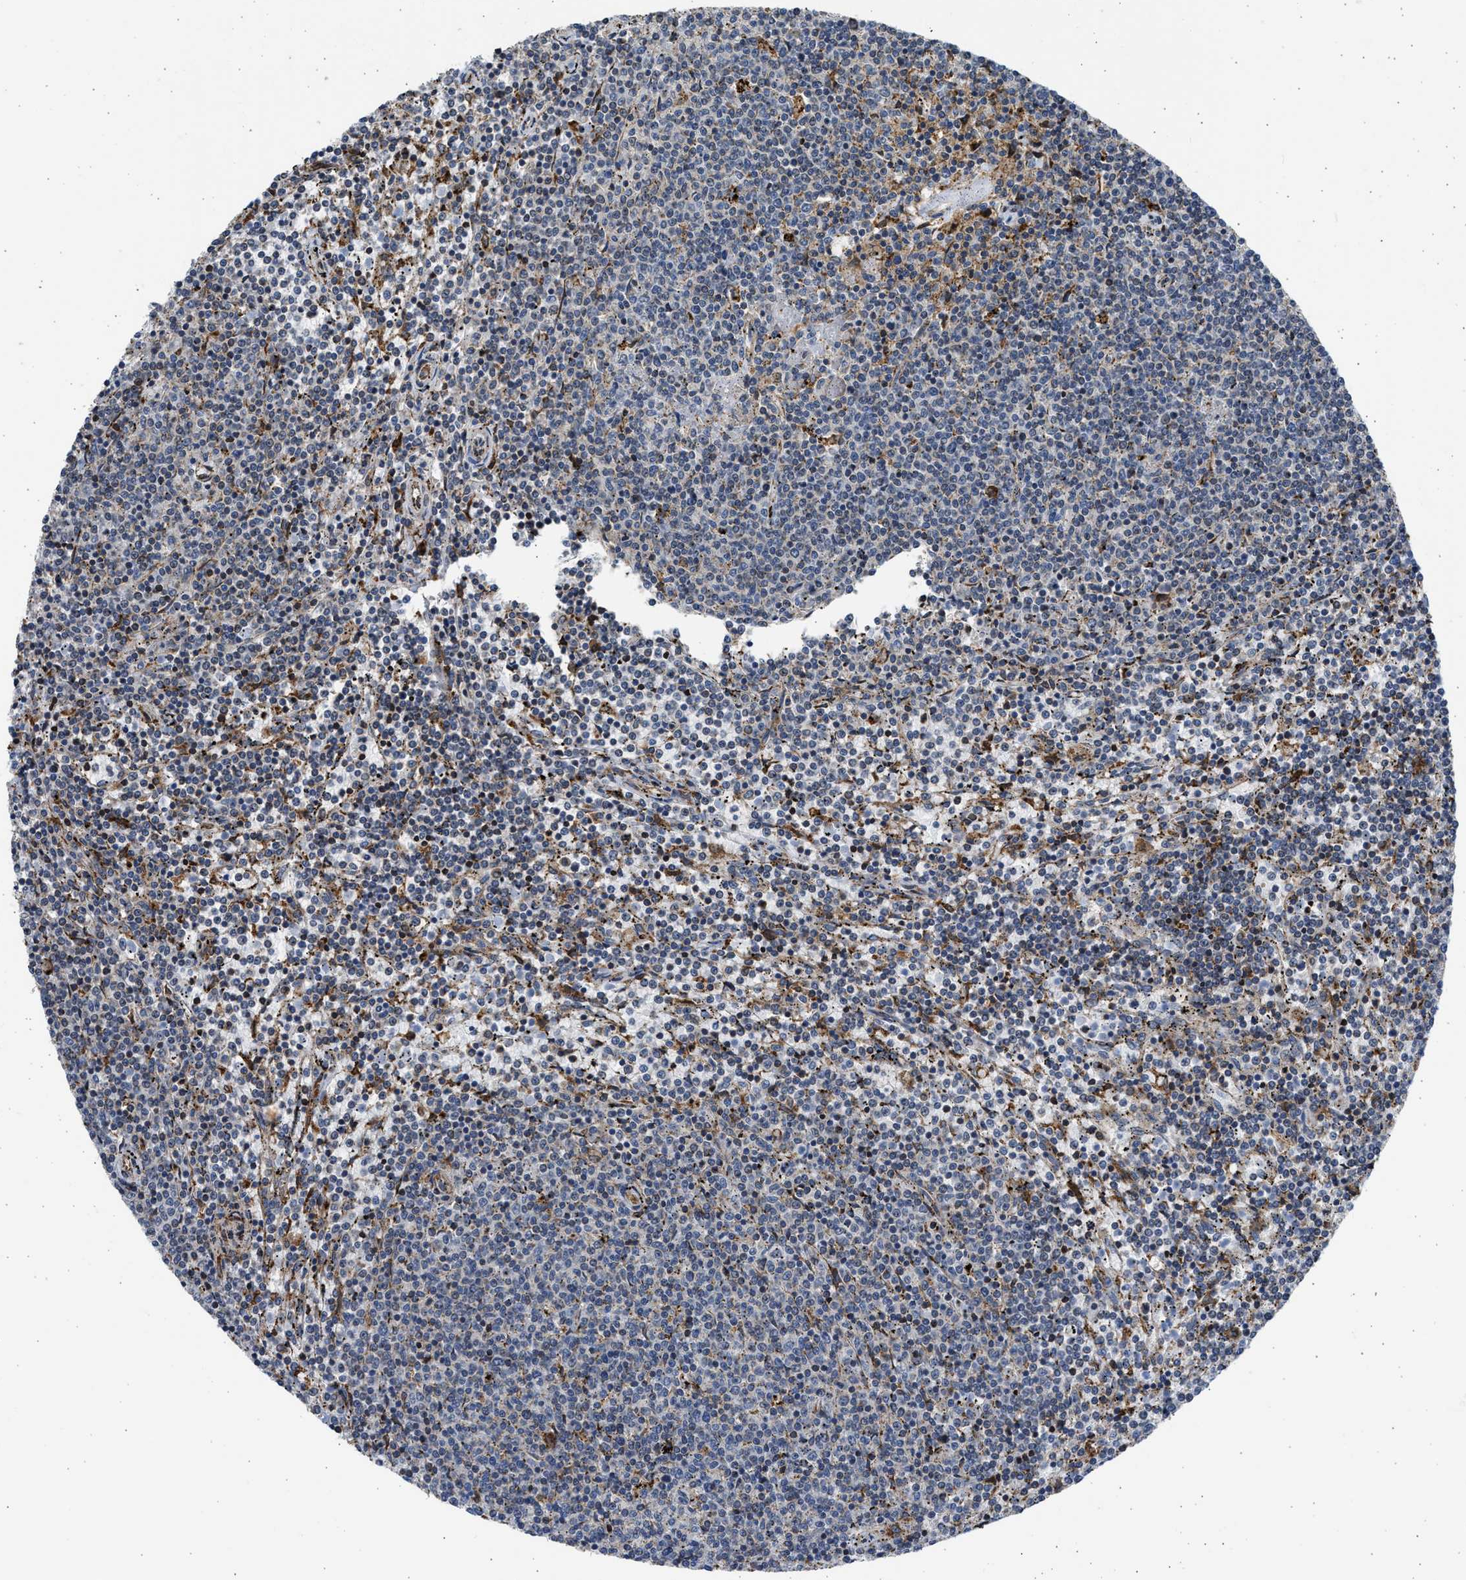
{"staining": {"intensity": "weak", "quantity": "<25%", "location": "cytoplasmic/membranous"}, "tissue": "lymphoma", "cell_type": "Tumor cells", "image_type": "cancer", "snomed": [{"axis": "morphology", "description": "Malignant lymphoma, non-Hodgkin's type, Low grade"}, {"axis": "topography", "description": "Spleen"}], "caption": "This is an immunohistochemistry histopathology image of human low-grade malignant lymphoma, non-Hodgkin's type. There is no staining in tumor cells.", "gene": "PLD2", "patient": {"sex": "female", "age": 50}}